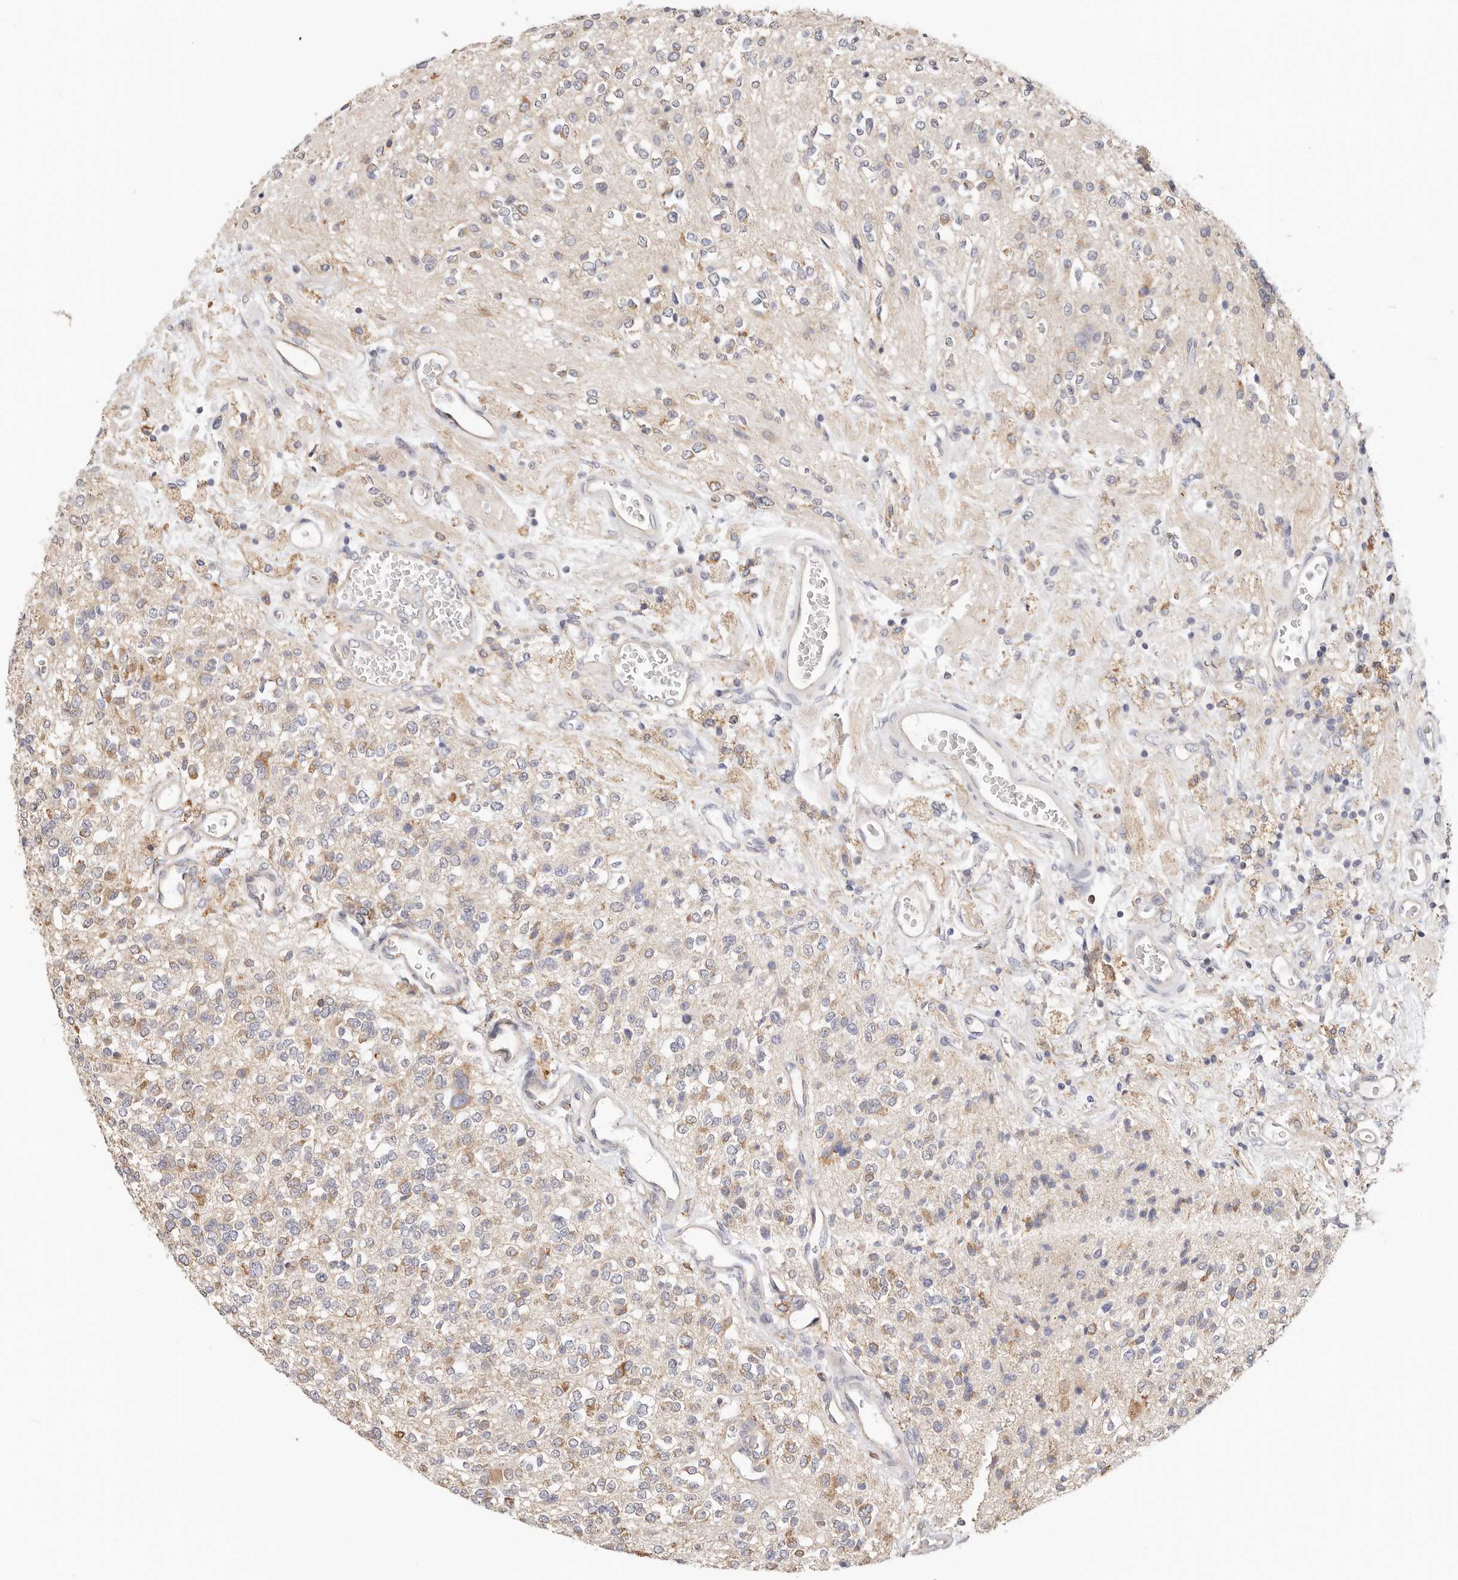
{"staining": {"intensity": "moderate", "quantity": "25%-75%", "location": "cytoplasmic/membranous"}, "tissue": "glioma", "cell_type": "Tumor cells", "image_type": "cancer", "snomed": [{"axis": "morphology", "description": "Glioma, malignant, High grade"}, {"axis": "topography", "description": "Brain"}], "caption": "Protein expression analysis of human malignant high-grade glioma reveals moderate cytoplasmic/membranous positivity in about 25%-75% of tumor cells.", "gene": "AFDN", "patient": {"sex": "male", "age": 34}}